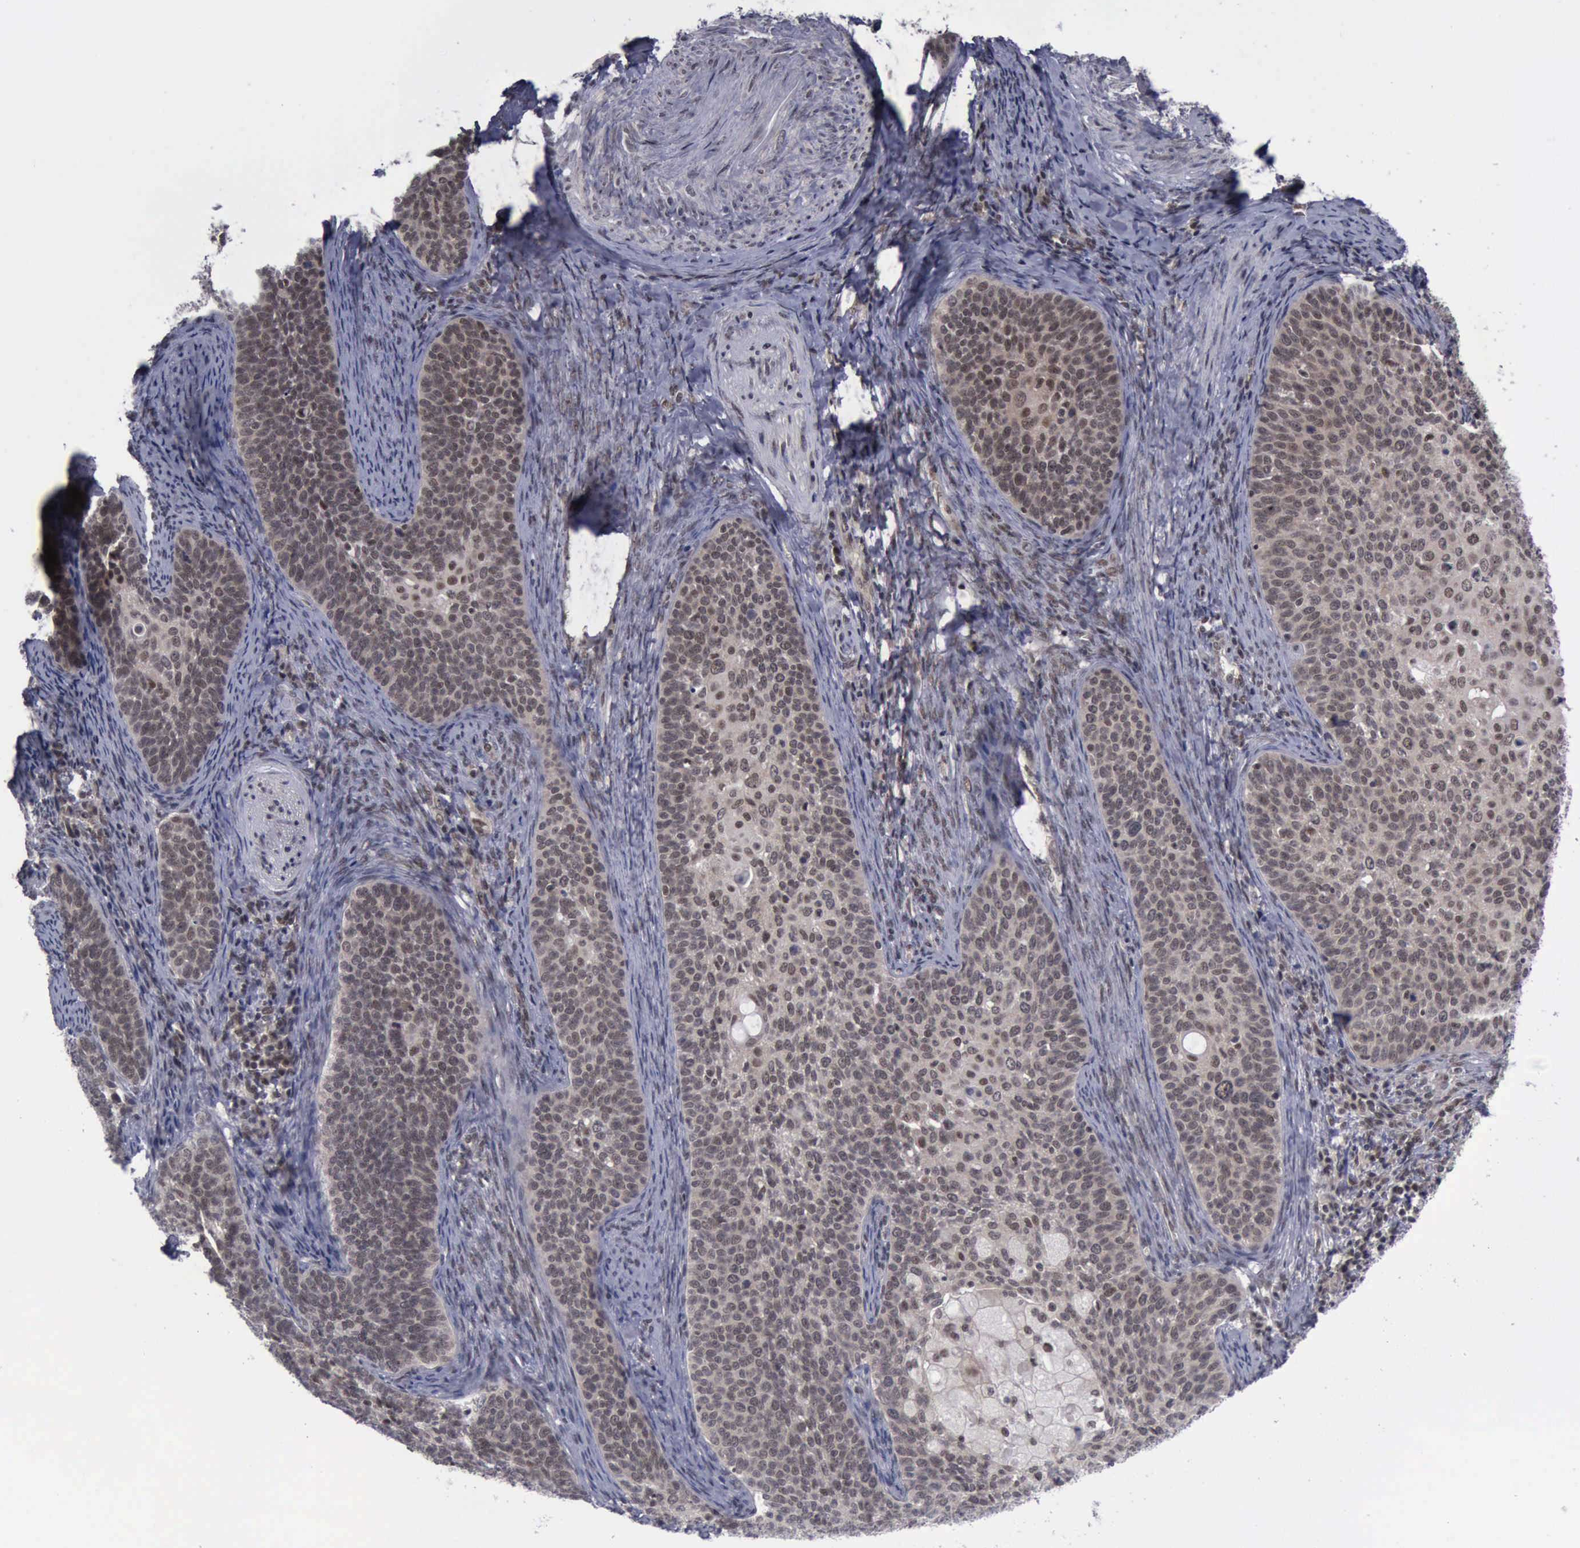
{"staining": {"intensity": "moderate", "quantity": ">75%", "location": "cytoplasmic/membranous,nuclear"}, "tissue": "cervical cancer", "cell_type": "Tumor cells", "image_type": "cancer", "snomed": [{"axis": "morphology", "description": "Squamous cell carcinoma, NOS"}, {"axis": "topography", "description": "Cervix"}], "caption": "A histopathology image of cervical cancer (squamous cell carcinoma) stained for a protein exhibits moderate cytoplasmic/membranous and nuclear brown staining in tumor cells.", "gene": "ATM", "patient": {"sex": "female", "age": 33}}